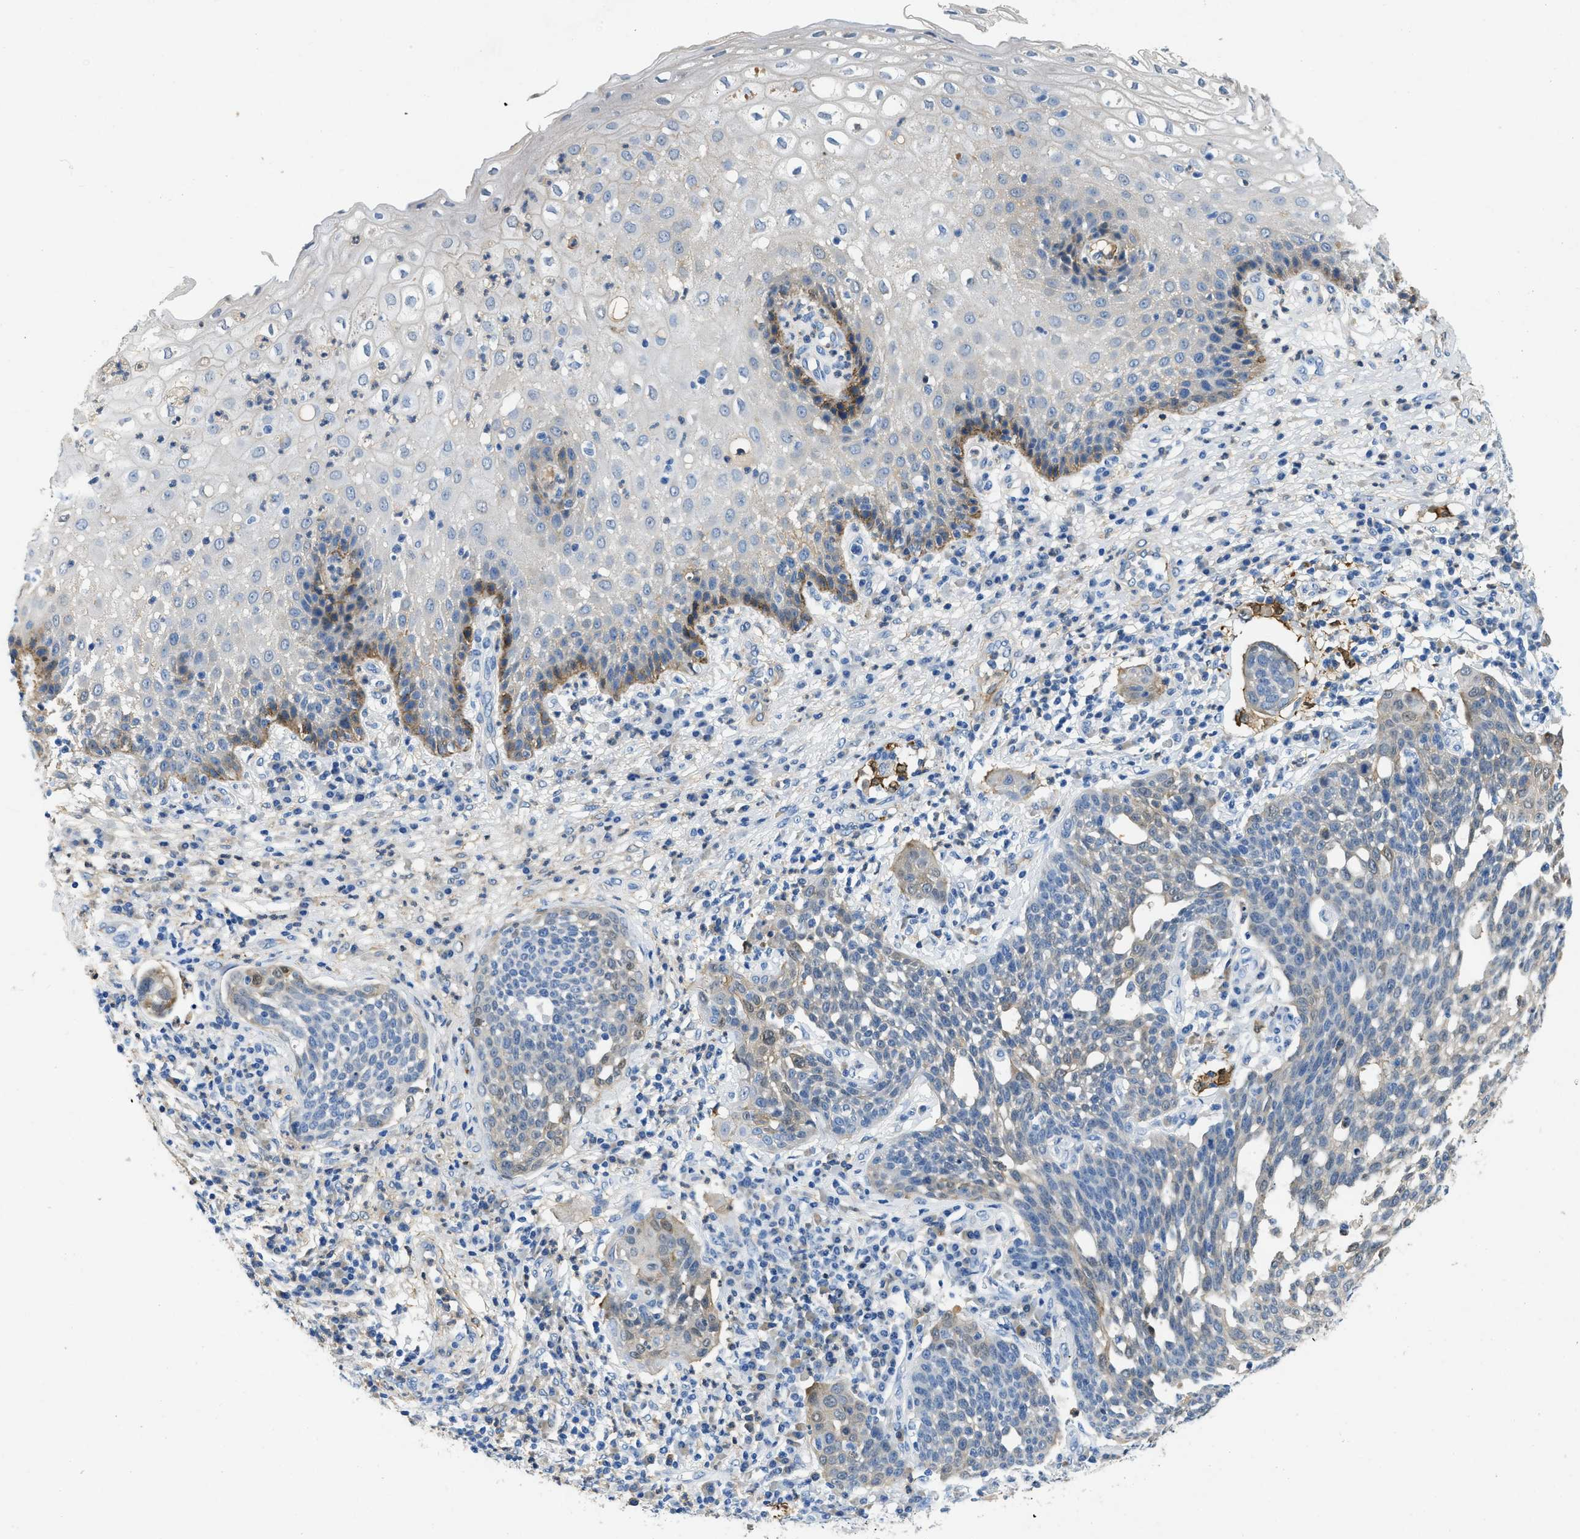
{"staining": {"intensity": "weak", "quantity": "<25%", "location": "cytoplasmic/membranous,nuclear"}, "tissue": "cervical cancer", "cell_type": "Tumor cells", "image_type": "cancer", "snomed": [{"axis": "morphology", "description": "Squamous cell carcinoma, NOS"}, {"axis": "topography", "description": "Cervix"}], "caption": "Tumor cells show no significant staining in cervical squamous cell carcinoma.", "gene": "SPEG", "patient": {"sex": "female", "age": 34}}